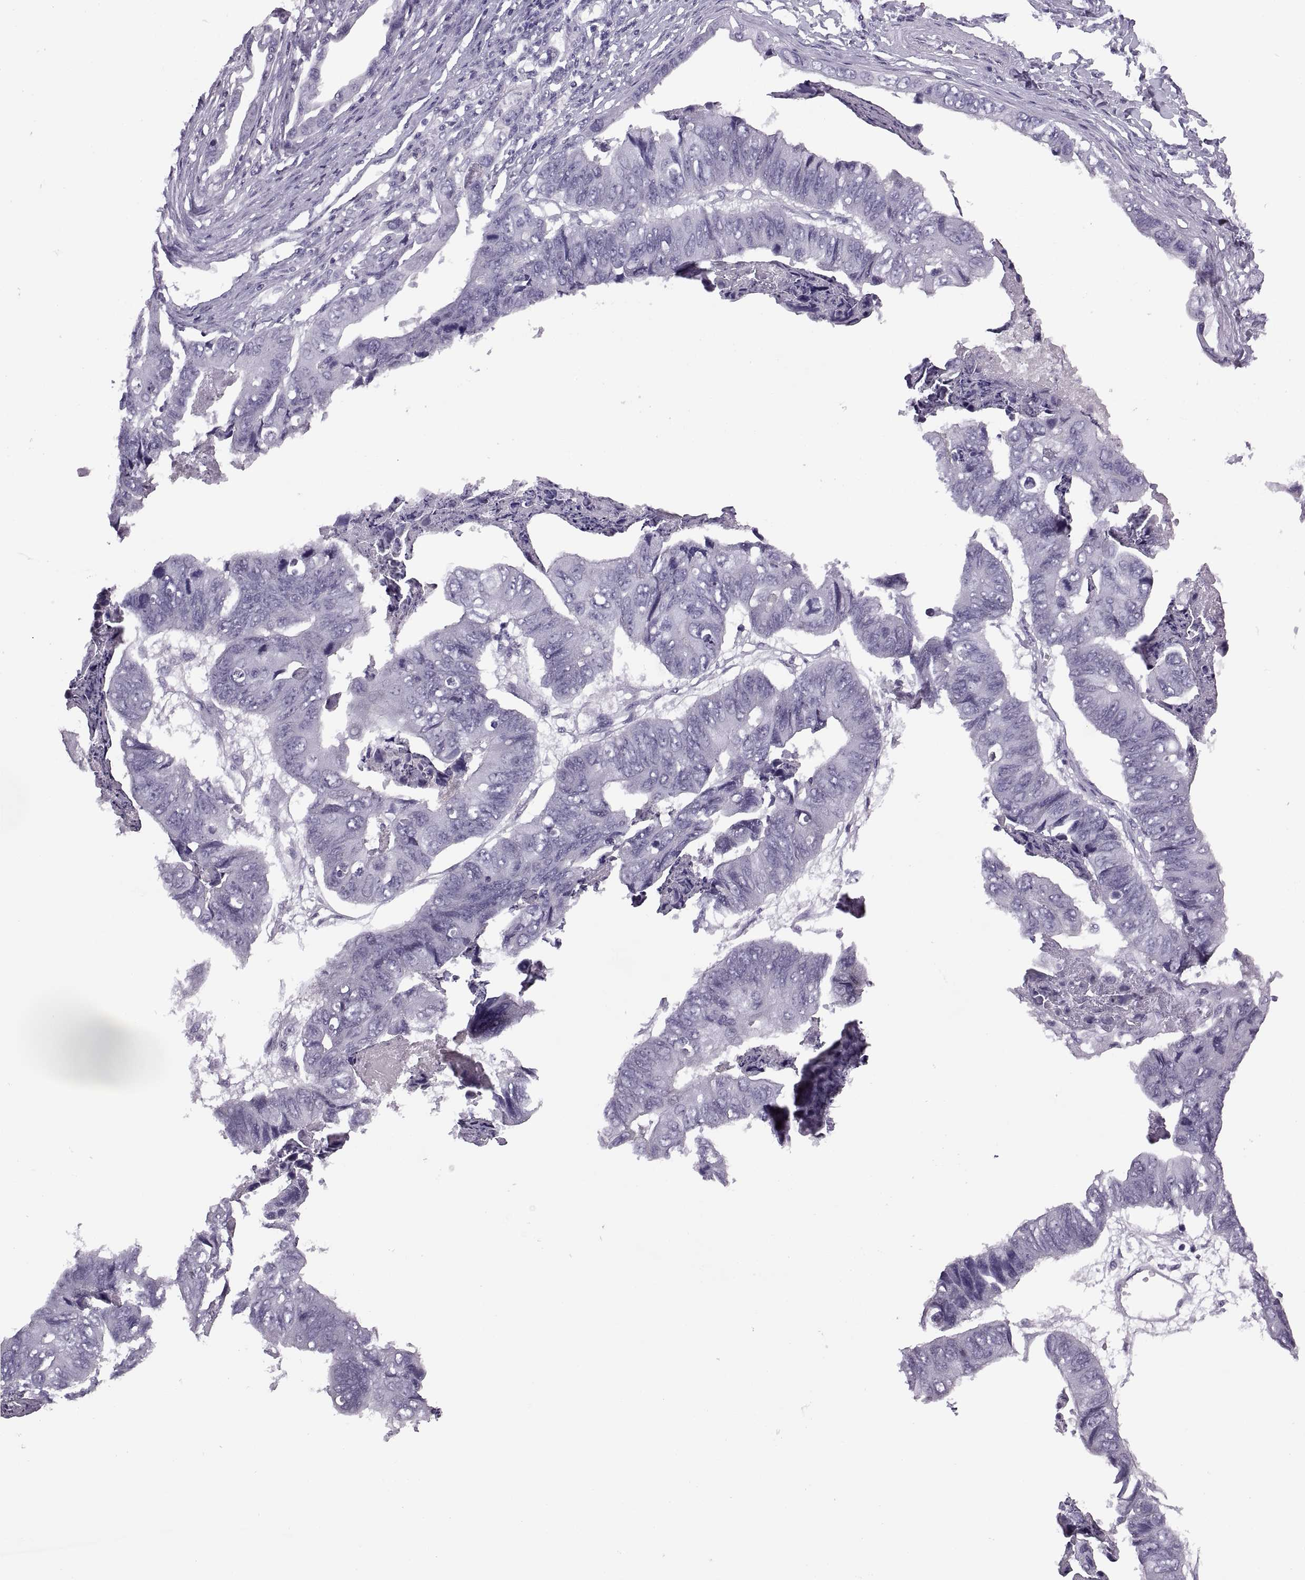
{"staining": {"intensity": "negative", "quantity": "none", "location": "none"}, "tissue": "stomach cancer", "cell_type": "Tumor cells", "image_type": "cancer", "snomed": [{"axis": "morphology", "description": "Adenocarcinoma, NOS"}, {"axis": "topography", "description": "Stomach, lower"}], "caption": "Protein analysis of stomach cancer (adenocarcinoma) exhibits no significant positivity in tumor cells.", "gene": "SYNGR4", "patient": {"sex": "male", "age": 77}}